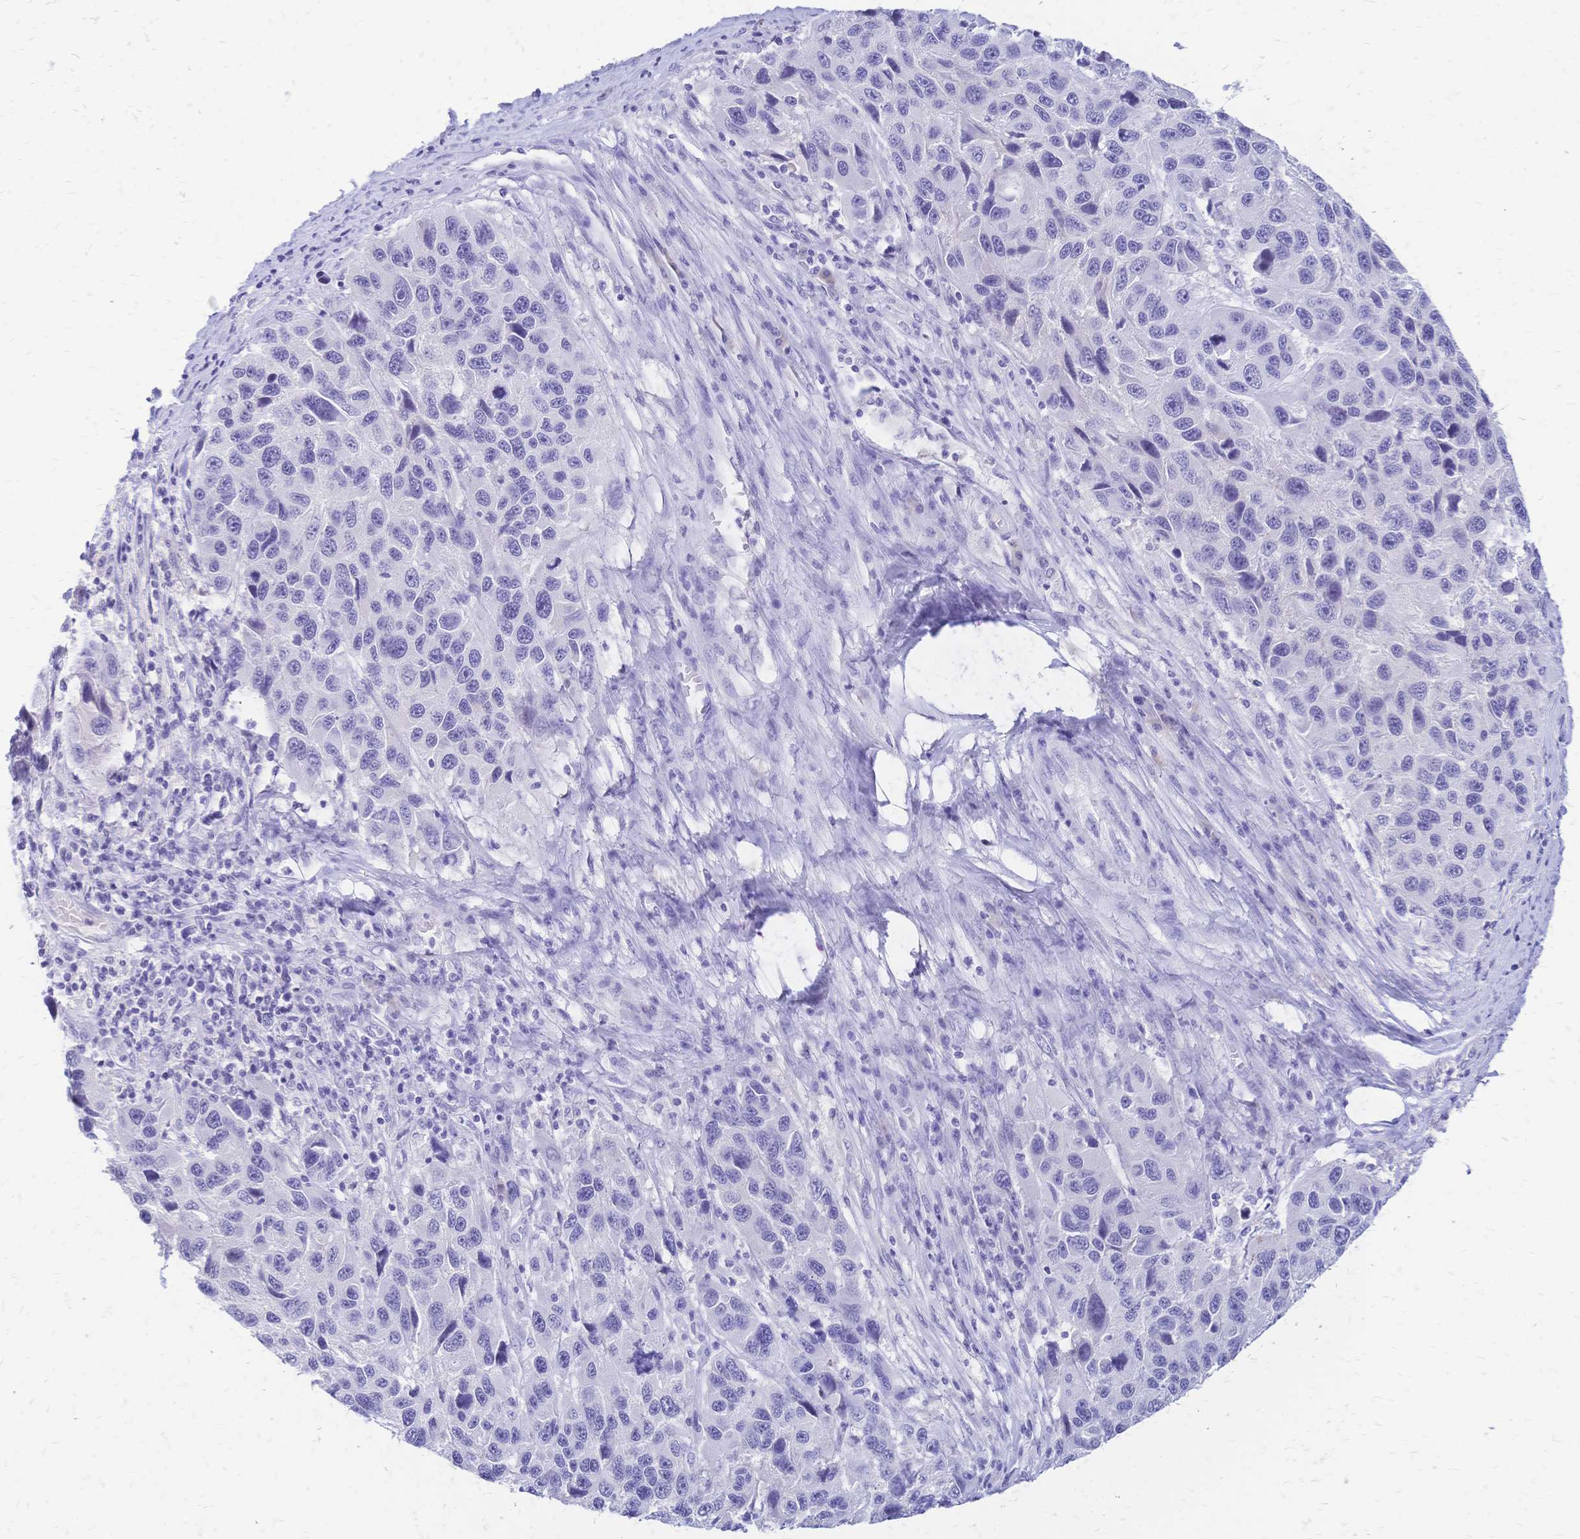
{"staining": {"intensity": "negative", "quantity": "none", "location": "none"}, "tissue": "melanoma", "cell_type": "Tumor cells", "image_type": "cancer", "snomed": [{"axis": "morphology", "description": "Malignant melanoma, NOS"}, {"axis": "topography", "description": "Skin"}], "caption": "Malignant melanoma was stained to show a protein in brown. There is no significant positivity in tumor cells.", "gene": "FA2H", "patient": {"sex": "male", "age": 53}}